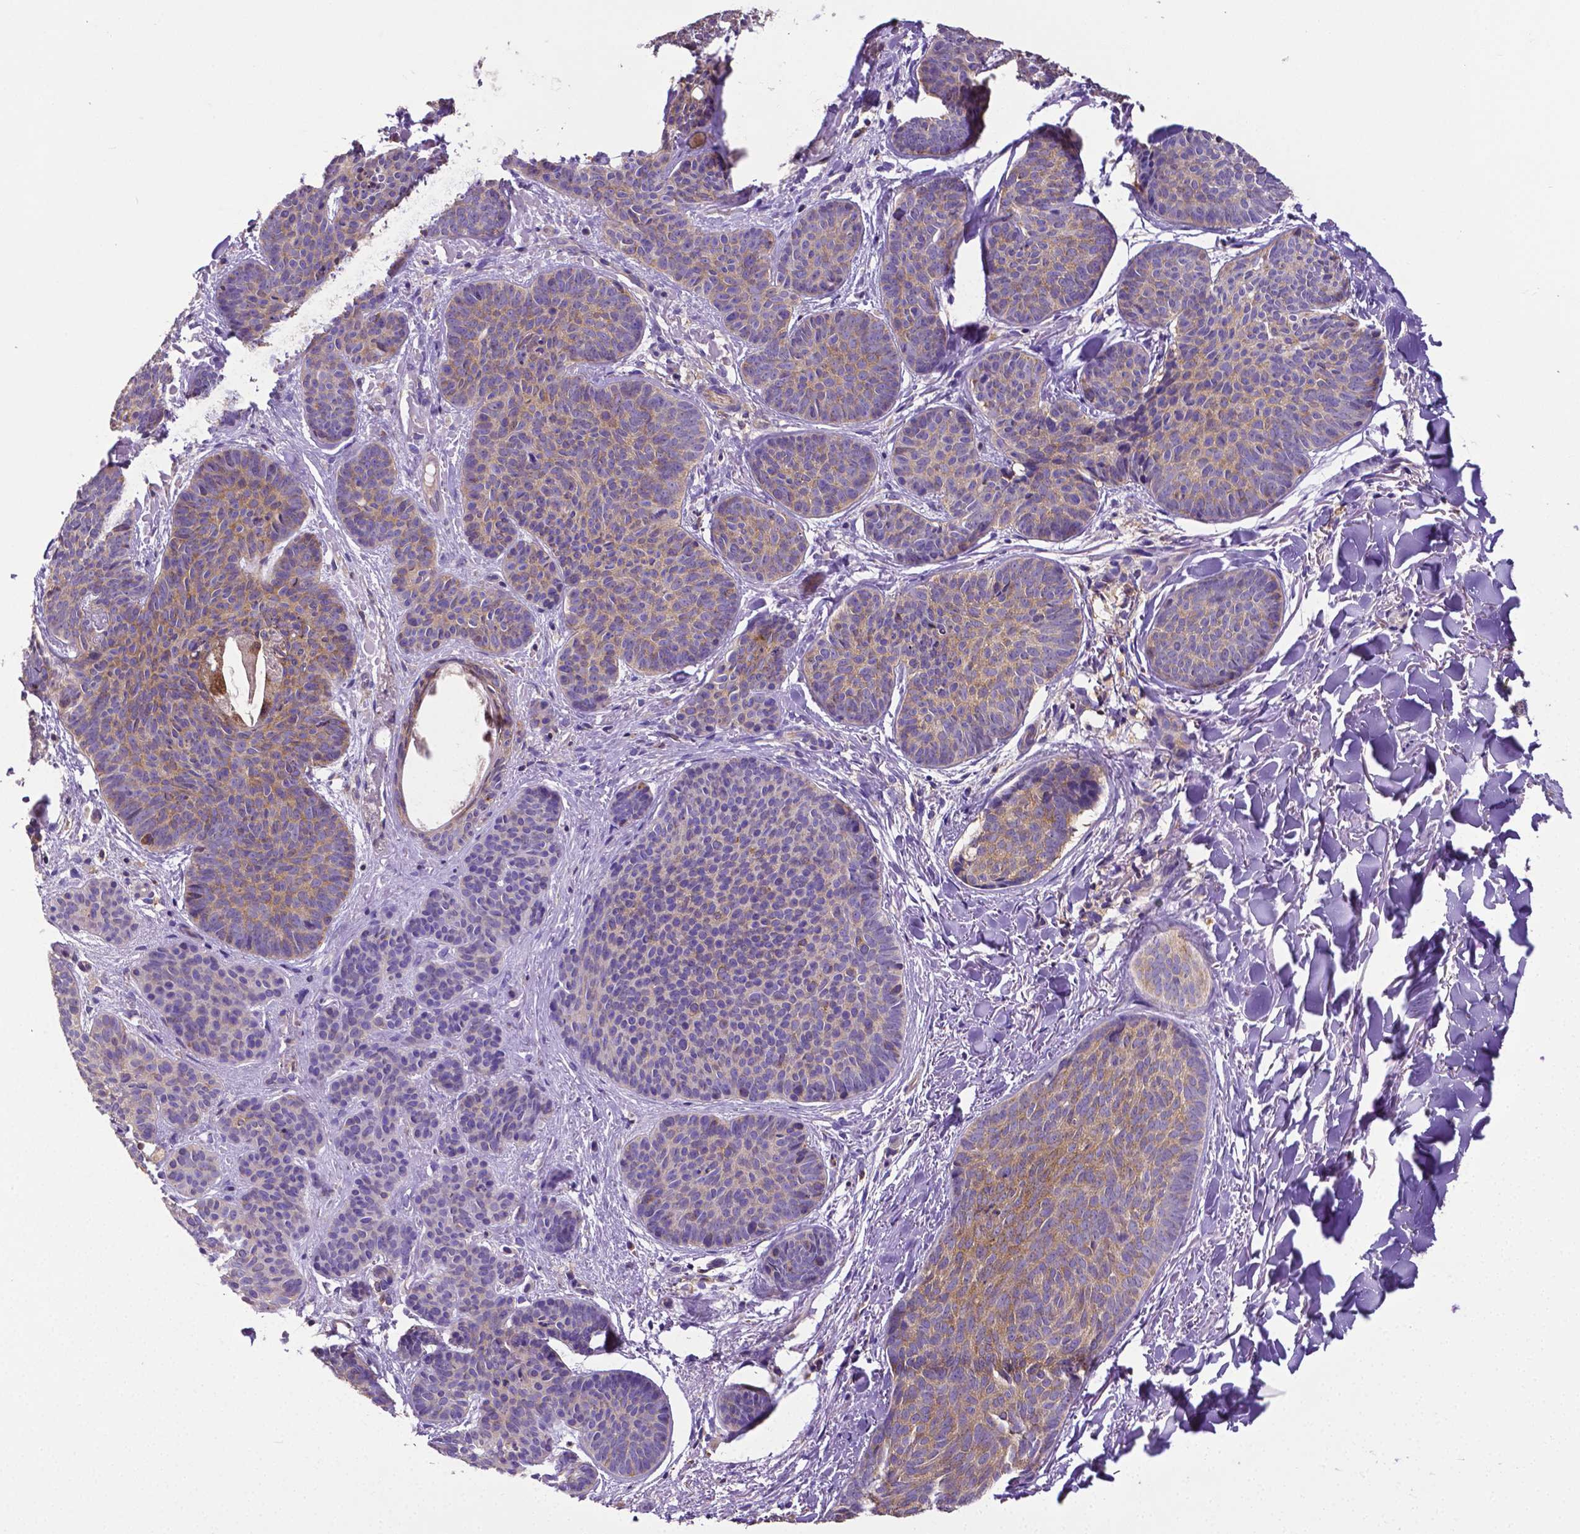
{"staining": {"intensity": "weak", "quantity": "25%-75%", "location": "cytoplasmic/membranous"}, "tissue": "skin cancer", "cell_type": "Tumor cells", "image_type": "cancer", "snomed": [{"axis": "morphology", "description": "Basal cell carcinoma"}, {"axis": "topography", "description": "Skin"}], "caption": "DAB (3,3'-diaminobenzidine) immunohistochemical staining of human skin basal cell carcinoma shows weak cytoplasmic/membranous protein positivity in about 25%-75% of tumor cells.", "gene": "DICER1", "patient": {"sex": "female", "age": 82}}